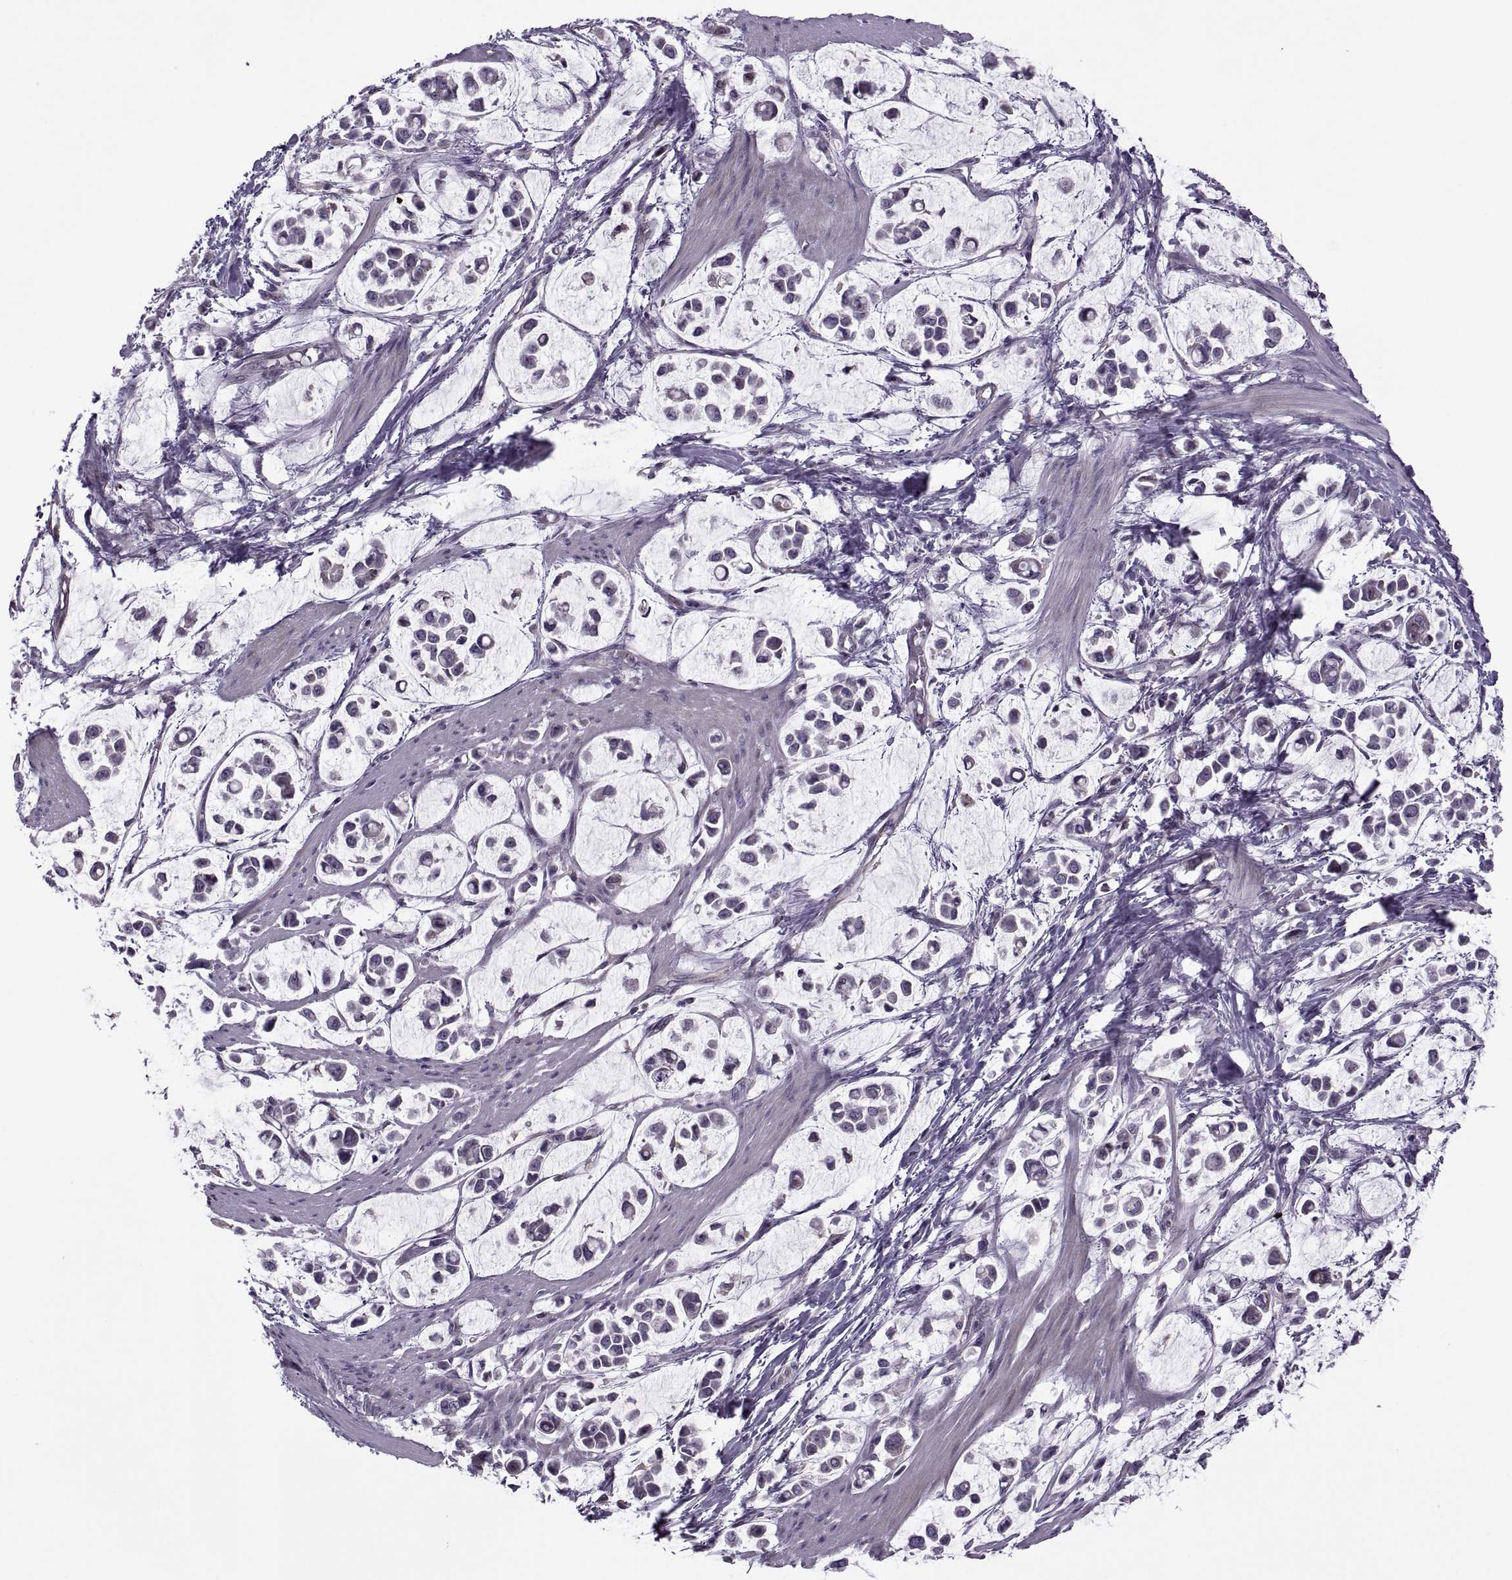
{"staining": {"intensity": "negative", "quantity": "none", "location": "none"}, "tissue": "stomach cancer", "cell_type": "Tumor cells", "image_type": "cancer", "snomed": [{"axis": "morphology", "description": "Adenocarcinoma, NOS"}, {"axis": "topography", "description": "Stomach"}], "caption": "A high-resolution image shows immunohistochemistry (IHC) staining of stomach cancer (adenocarcinoma), which displays no significant staining in tumor cells. Nuclei are stained in blue.", "gene": "ODF3", "patient": {"sex": "male", "age": 82}}